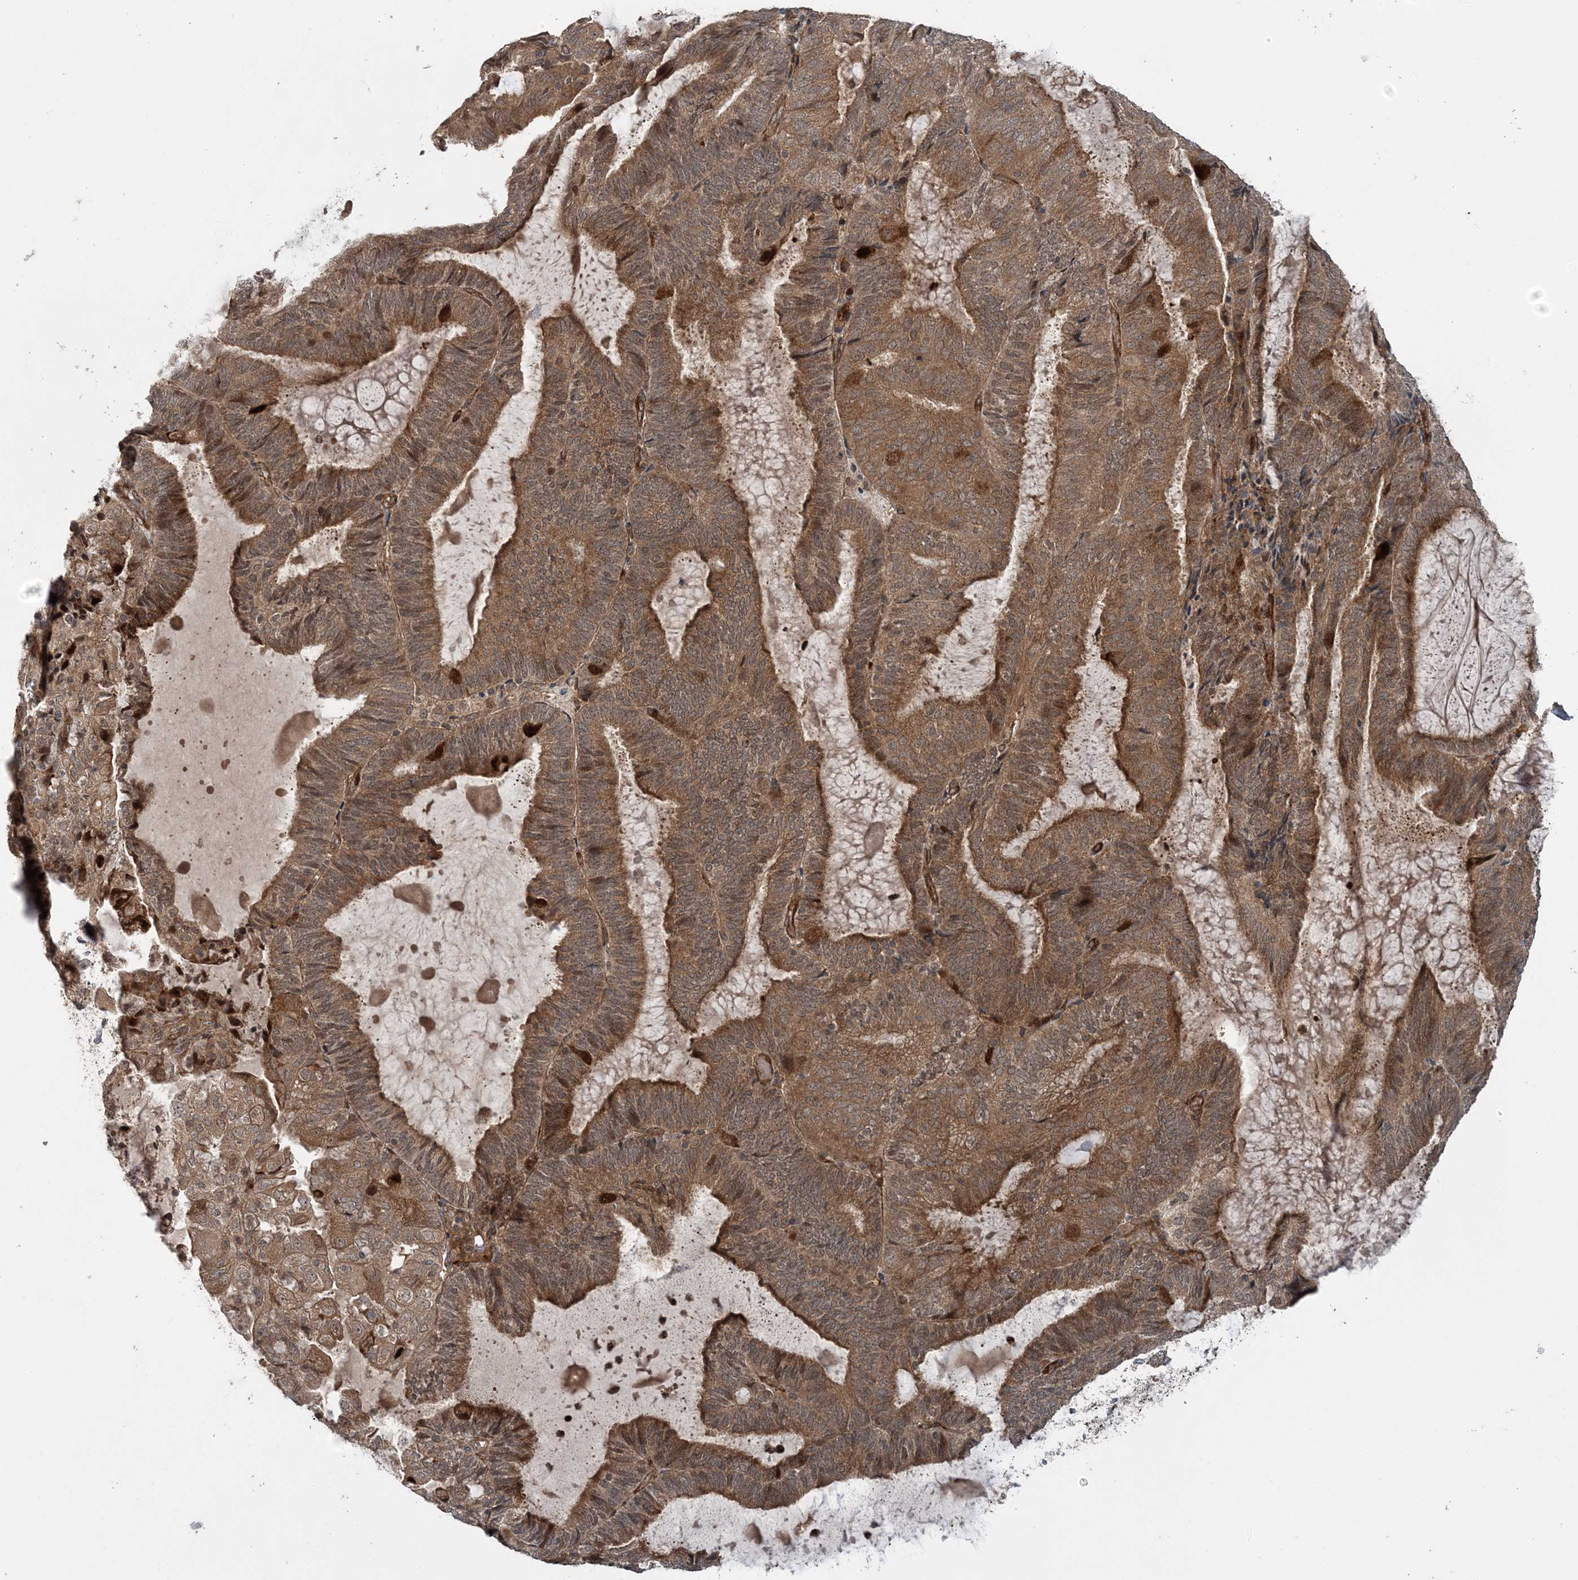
{"staining": {"intensity": "moderate", "quantity": ">75%", "location": "cytoplasmic/membranous"}, "tissue": "endometrial cancer", "cell_type": "Tumor cells", "image_type": "cancer", "snomed": [{"axis": "morphology", "description": "Adenocarcinoma, NOS"}, {"axis": "topography", "description": "Endometrium"}], "caption": "Approximately >75% of tumor cells in human endometrial adenocarcinoma demonstrate moderate cytoplasmic/membranous protein positivity as visualized by brown immunohistochemical staining.", "gene": "UBTD2", "patient": {"sex": "female", "age": 81}}